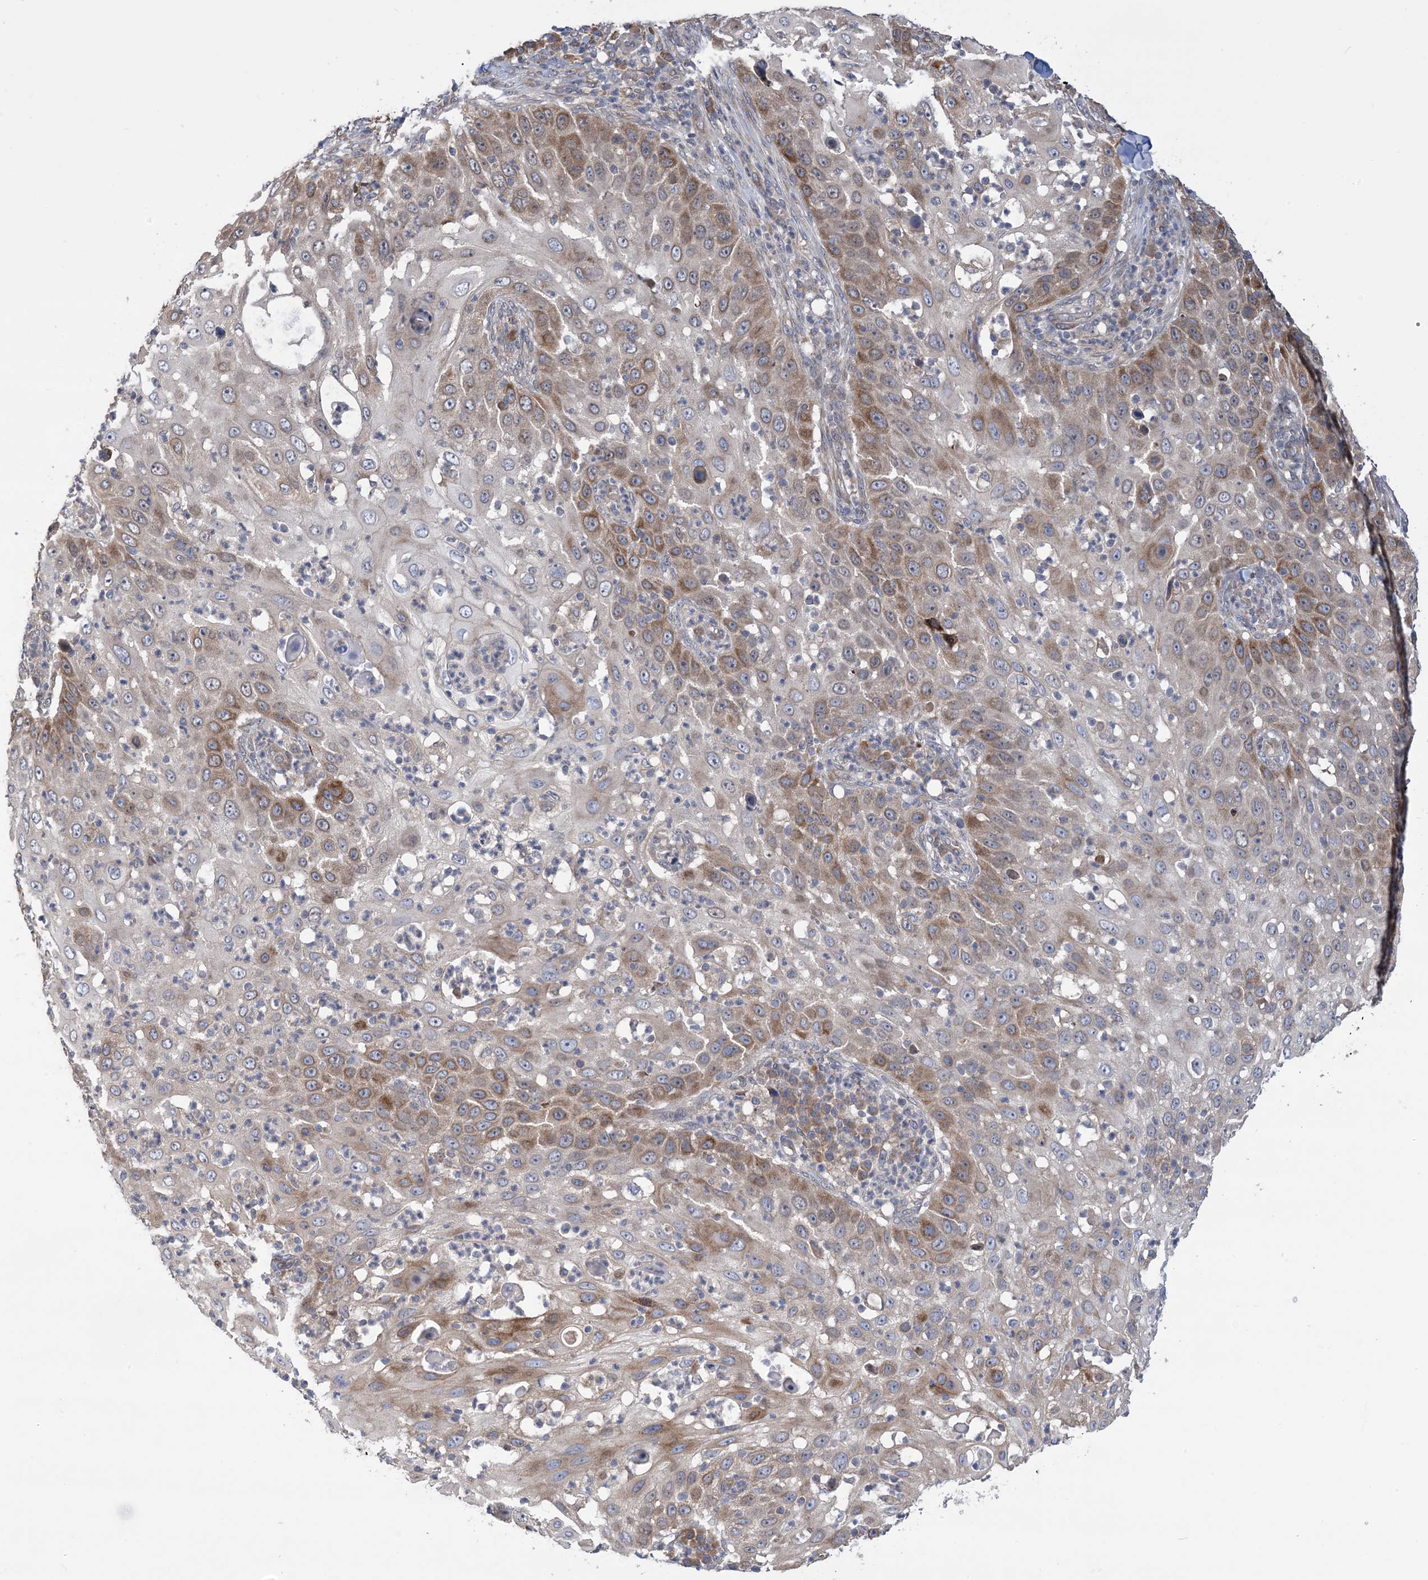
{"staining": {"intensity": "moderate", "quantity": "<25%", "location": "cytoplasmic/membranous"}, "tissue": "skin cancer", "cell_type": "Tumor cells", "image_type": "cancer", "snomed": [{"axis": "morphology", "description": "Squamous cell carcinoma, NOS"}, {"axis": "topography", "description": "Skin"}], "caption": "Human squamous cell carcinoma (skin) stained with a protein marker reveals moderate staining in tumor cells.", "gene": "CLEC16A", "patient": {"sex": "female", "age": 44}}